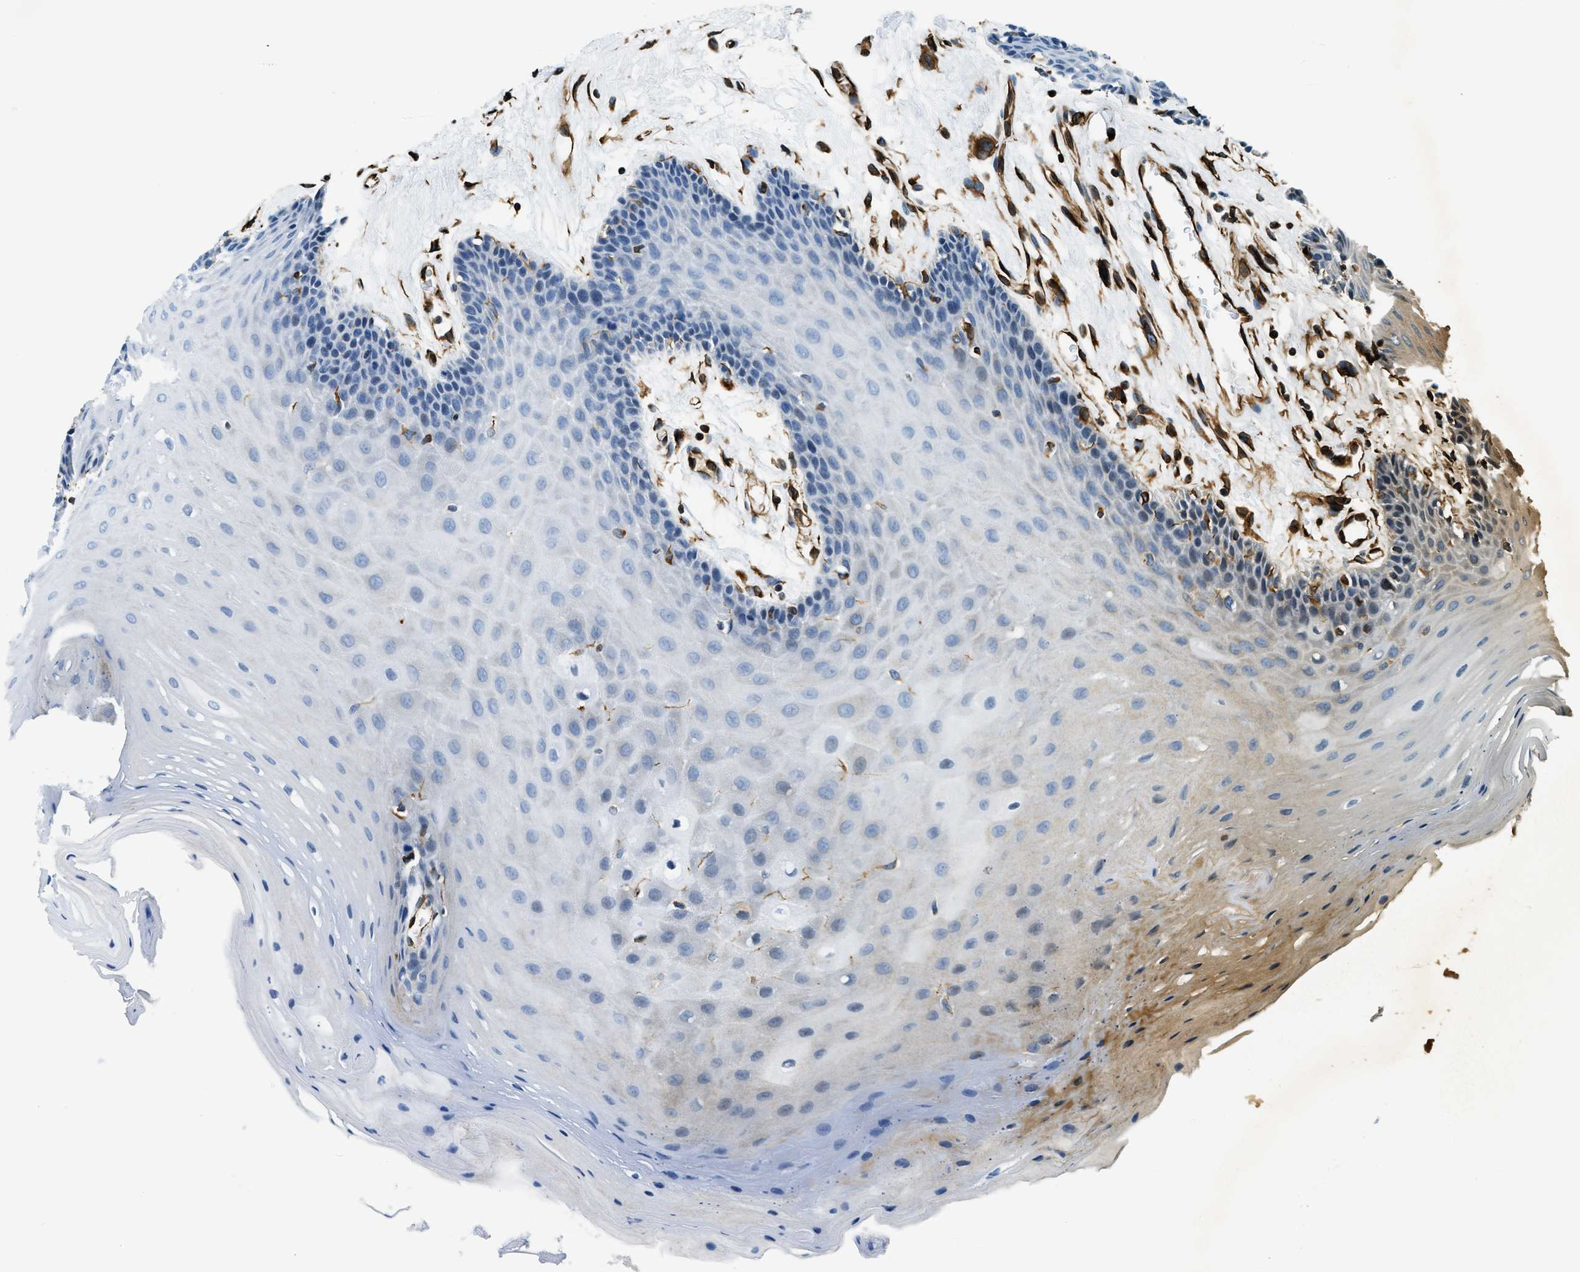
{"staining": {"intensity": "negative", "quantity": "none", "location": "none"}, "tissue": "oral mucosa", "cell_type": "Squamous epithelial cells", "image_type": "normal", "snomed": [{"axis": "morphology", "description": "Normal tissue, NOS"}, {"axis": "morphology", "description": "Squamous cell carcinoma, NOS"}, {"axis": "topography", "description": "Oral tissue"}, {"axis": "topography", "description": "Head-Neck"}], "caption": "A high-resolution micrograph shows immunohistochemistry staining of benign oral mucosa, which shows no significant expression in squamous epithelial cells. Brightfield microscopy of IHC stained with DAB (brown) and hematoxylin (blue), captured at high magnification.", "gene": "GNS", "patient": {"sex": "male", "age": 71}}